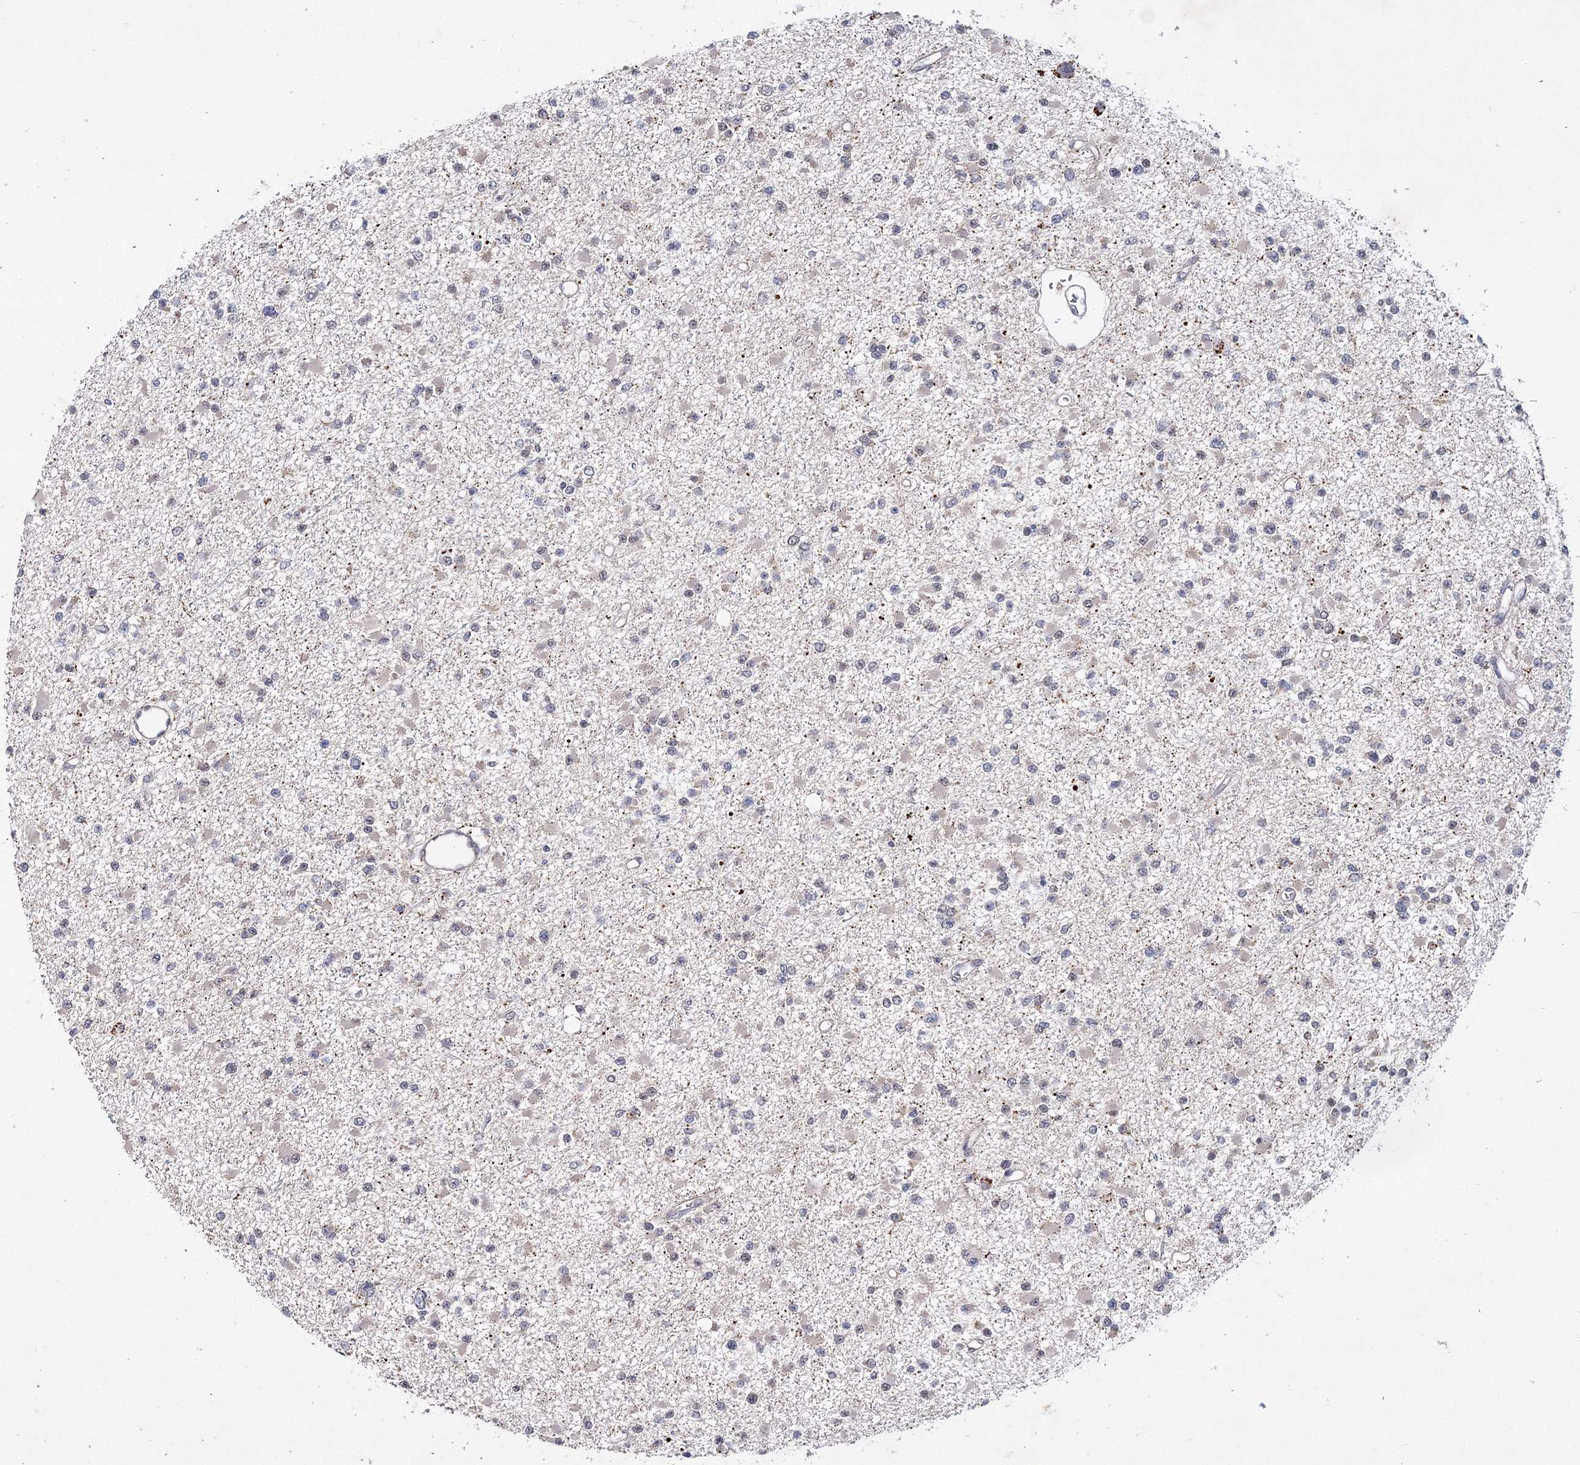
{"staining": {"intensity": "negative", "quantity": "none", "location": "none"}, "tissue": "glioma", "cell_type": "Tumor cells", "image_type": "cancer", "snomed": [{"axis": "morphology", "description": "Glioma, malignant, Low grade"}, {"axis": "topography", "description": "Brain"}], "caption": "DAB (3,3'-diaminobenzidine) immunohistochemical staining of human glioma demonstrates no significant staining in tumor cells.", "gene": "BOD1L1", "patient": {"sex": "female", "age": 22}}